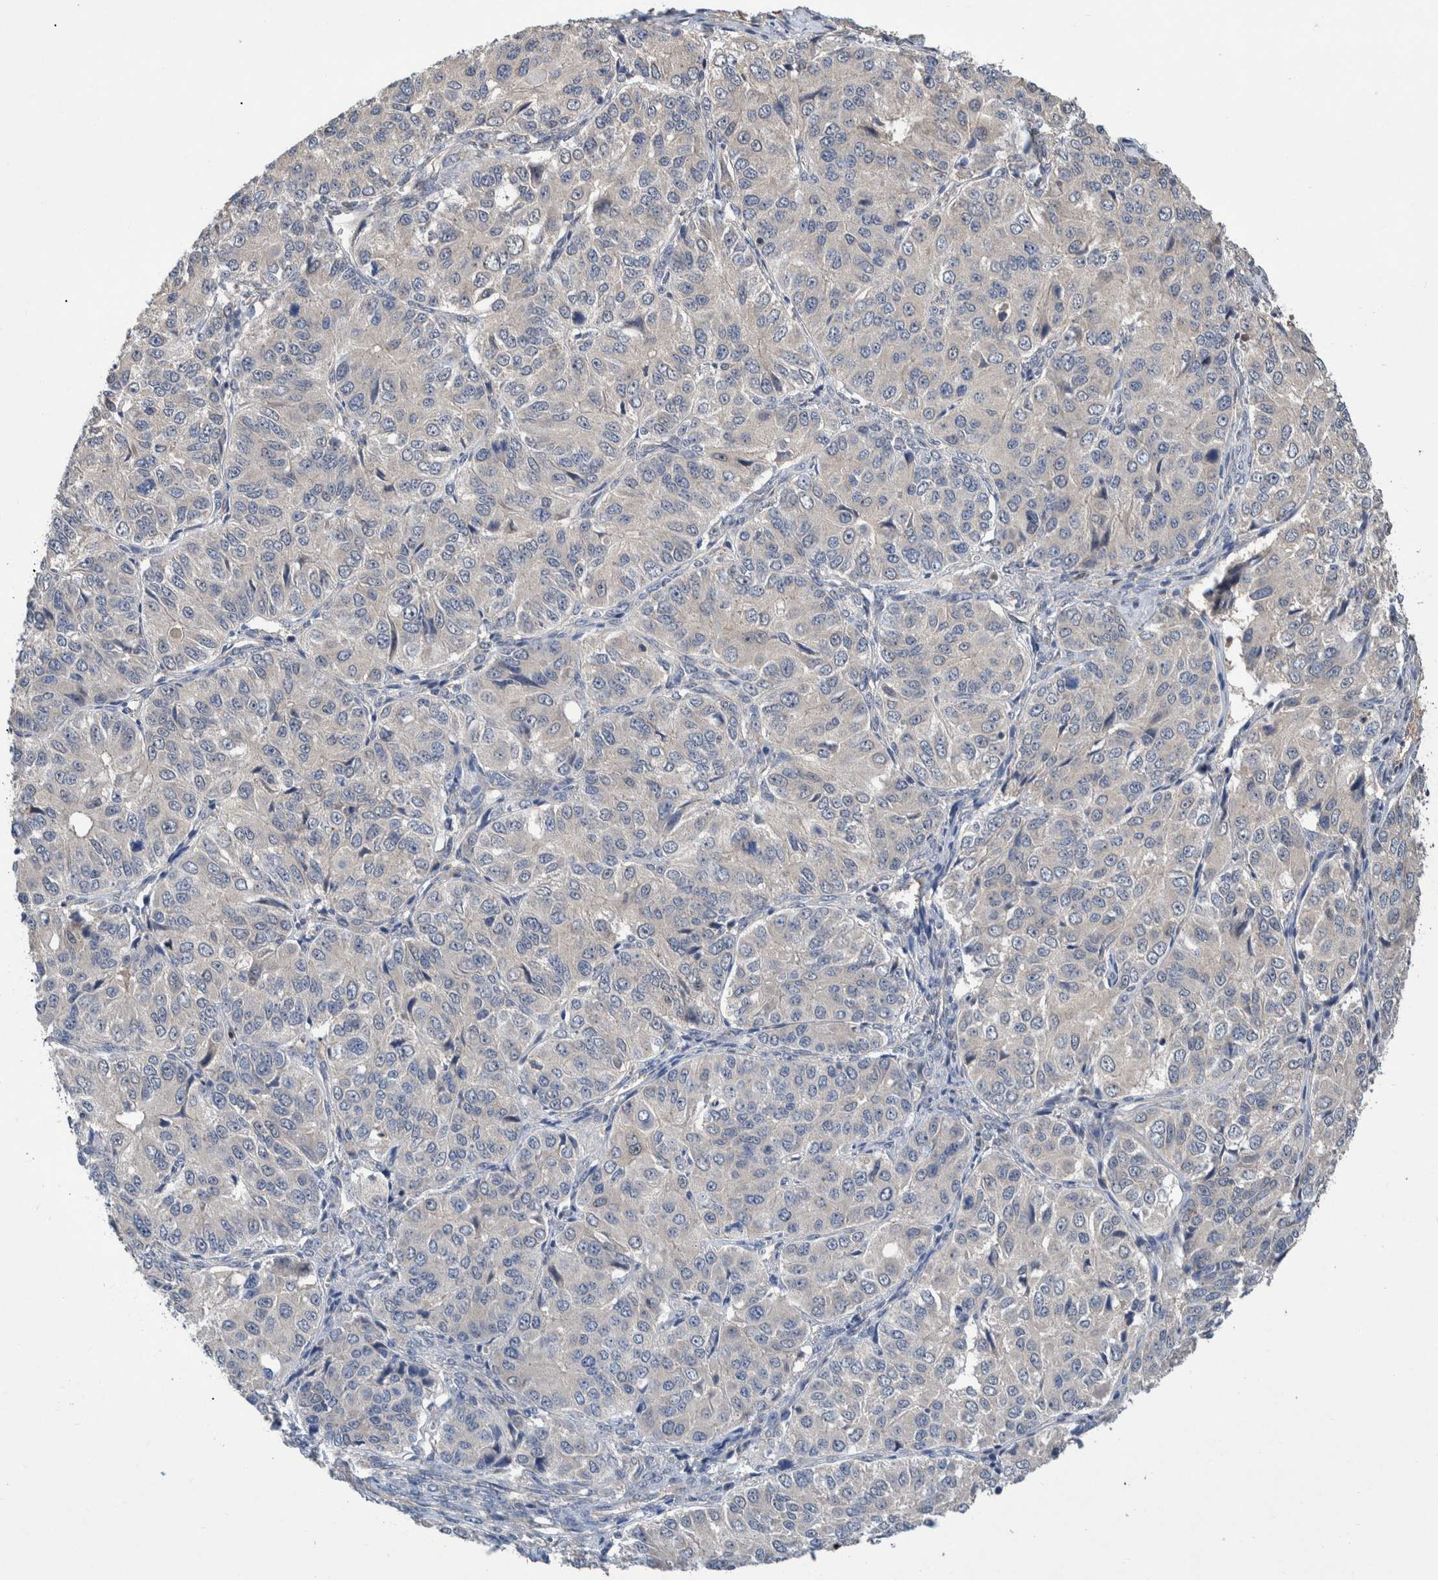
{"staining": {"intensity": "negative", "quantity": "none", "location": "none"}, "tissue": "ovarian cancer", "cell_type": "Tumor cells", "image_type": "cancer", "snomed": [{"axis": "morphology", "description": "Carcinoma, endometroid"}, {"axis": "topography", "description": "Ovary"}], "caption": "Tumor cells show no significant protein staining in ovarian endometroid carcinoma.", "gene": "PLPBP", "patient": {"sex": "female", "age": 51}}